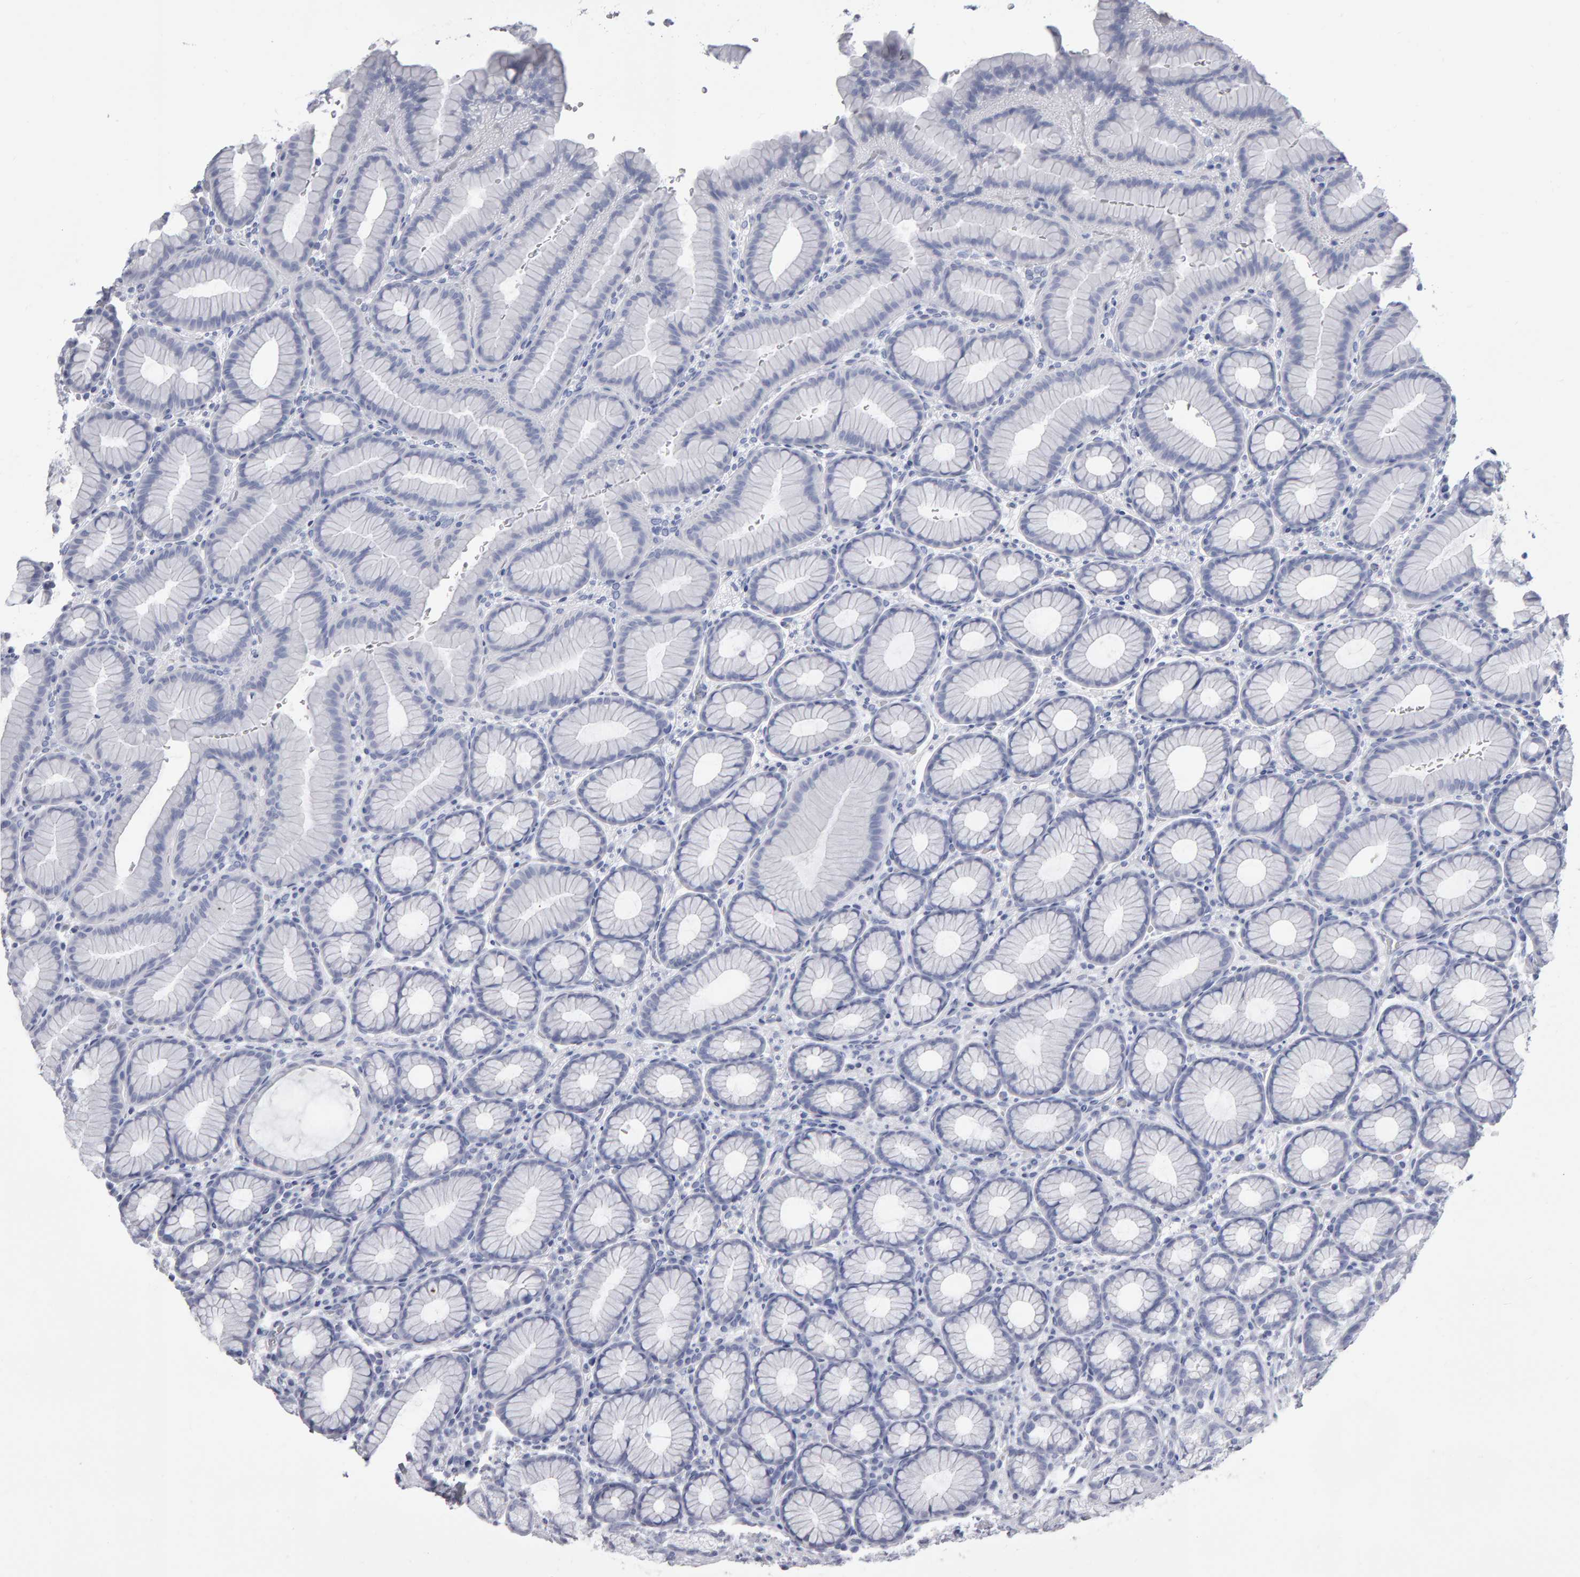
{"staining": {"intensity": "negative", "quantity": "none", "location": "none"}, "tissue": "stomach", "cell_type": "Glandular cells", "image_type": "normal", "snomed": [{"axis": "morphology", "description": "Normal tissue, NOS"}, {"axis": "topography", "description": "Stomach"}], "caption": "Protein analysis of normal stomach shows no significant staining in glandular cells.", "gene": "NCDN", "patient": {"sex": "male", "age": 42}}